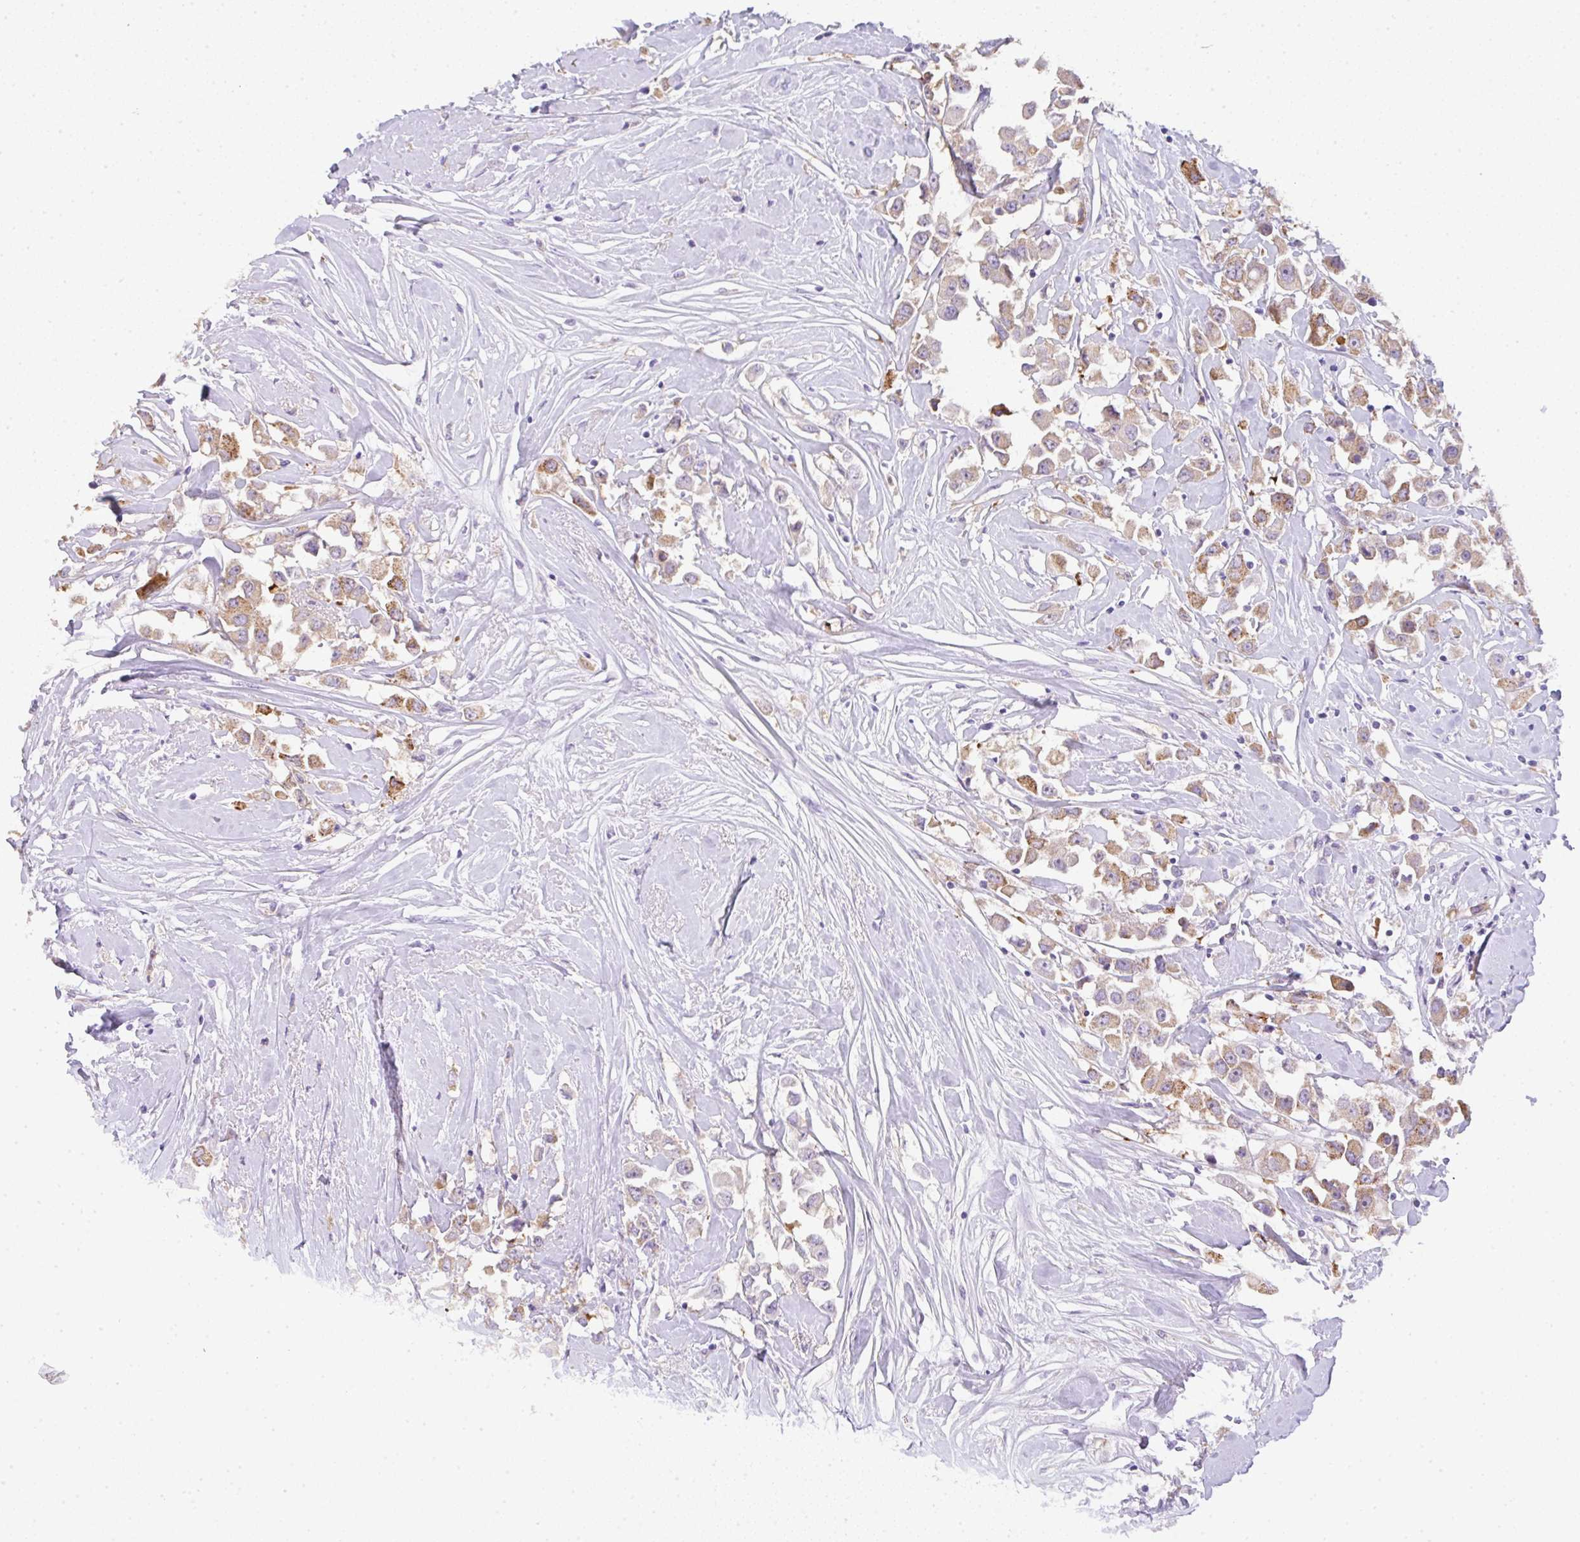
{"staining": {"intensity": "moderate", "quantity": ">75%", "location": "cytoplasmic/membranous"}, "tissue": "breast cancer", "cell_type": "Tumor cells", "image_type": "cancer", "snomed": [{"axis": "morphology", "description": "Duct carcinoma"}, {"axis": "topography", "description": "Breast"}], "caption": "A photomicrograph of infiltrating ductal carcinoma (breast) stained for a protein demonstrates moderate cytoplasmic/membranous brown staining in tumor cells.", "gene": "LPAR4", "patient": {"sex": "female", "age": 61}}